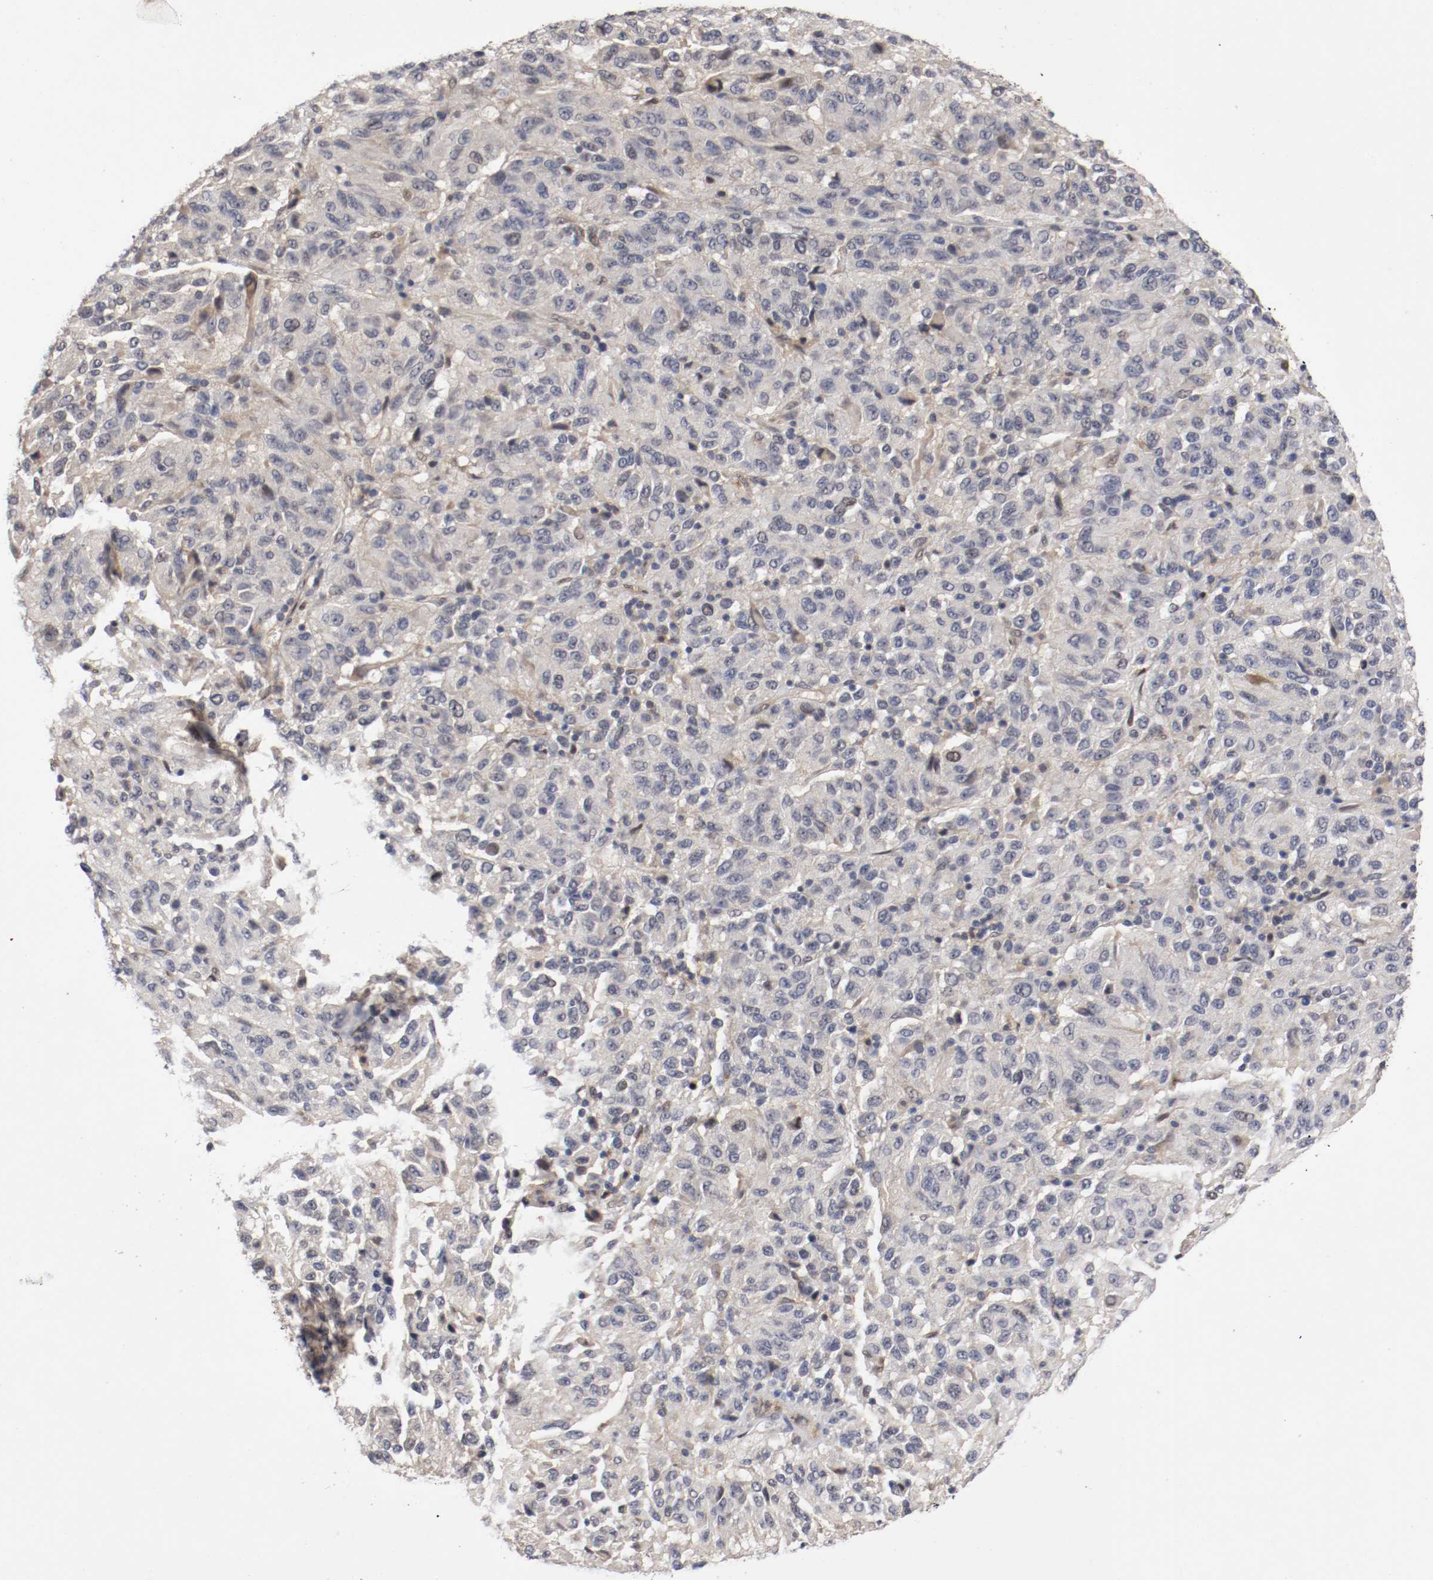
{"staining": {"intensity": "negative", "quantity": "none", "location": "none"}, "tissue": "melanoma", "cell_type": "Tumor cells", "image_type": "cancer", "snomed": [{"axis": "morphology", "description": "Malignant melanoma, Metastatic site"}, {"axis": "topography", "description": "Lung"}], "caption": "Tumor cells are negative for brown protein staining in malignant melanoma (metastatic site). (DAB (3,3'-diaminobenzidine) IHC, high magnification).", "gene": "DNMT3B", "patient": {"sex": "male", "age": 64}}